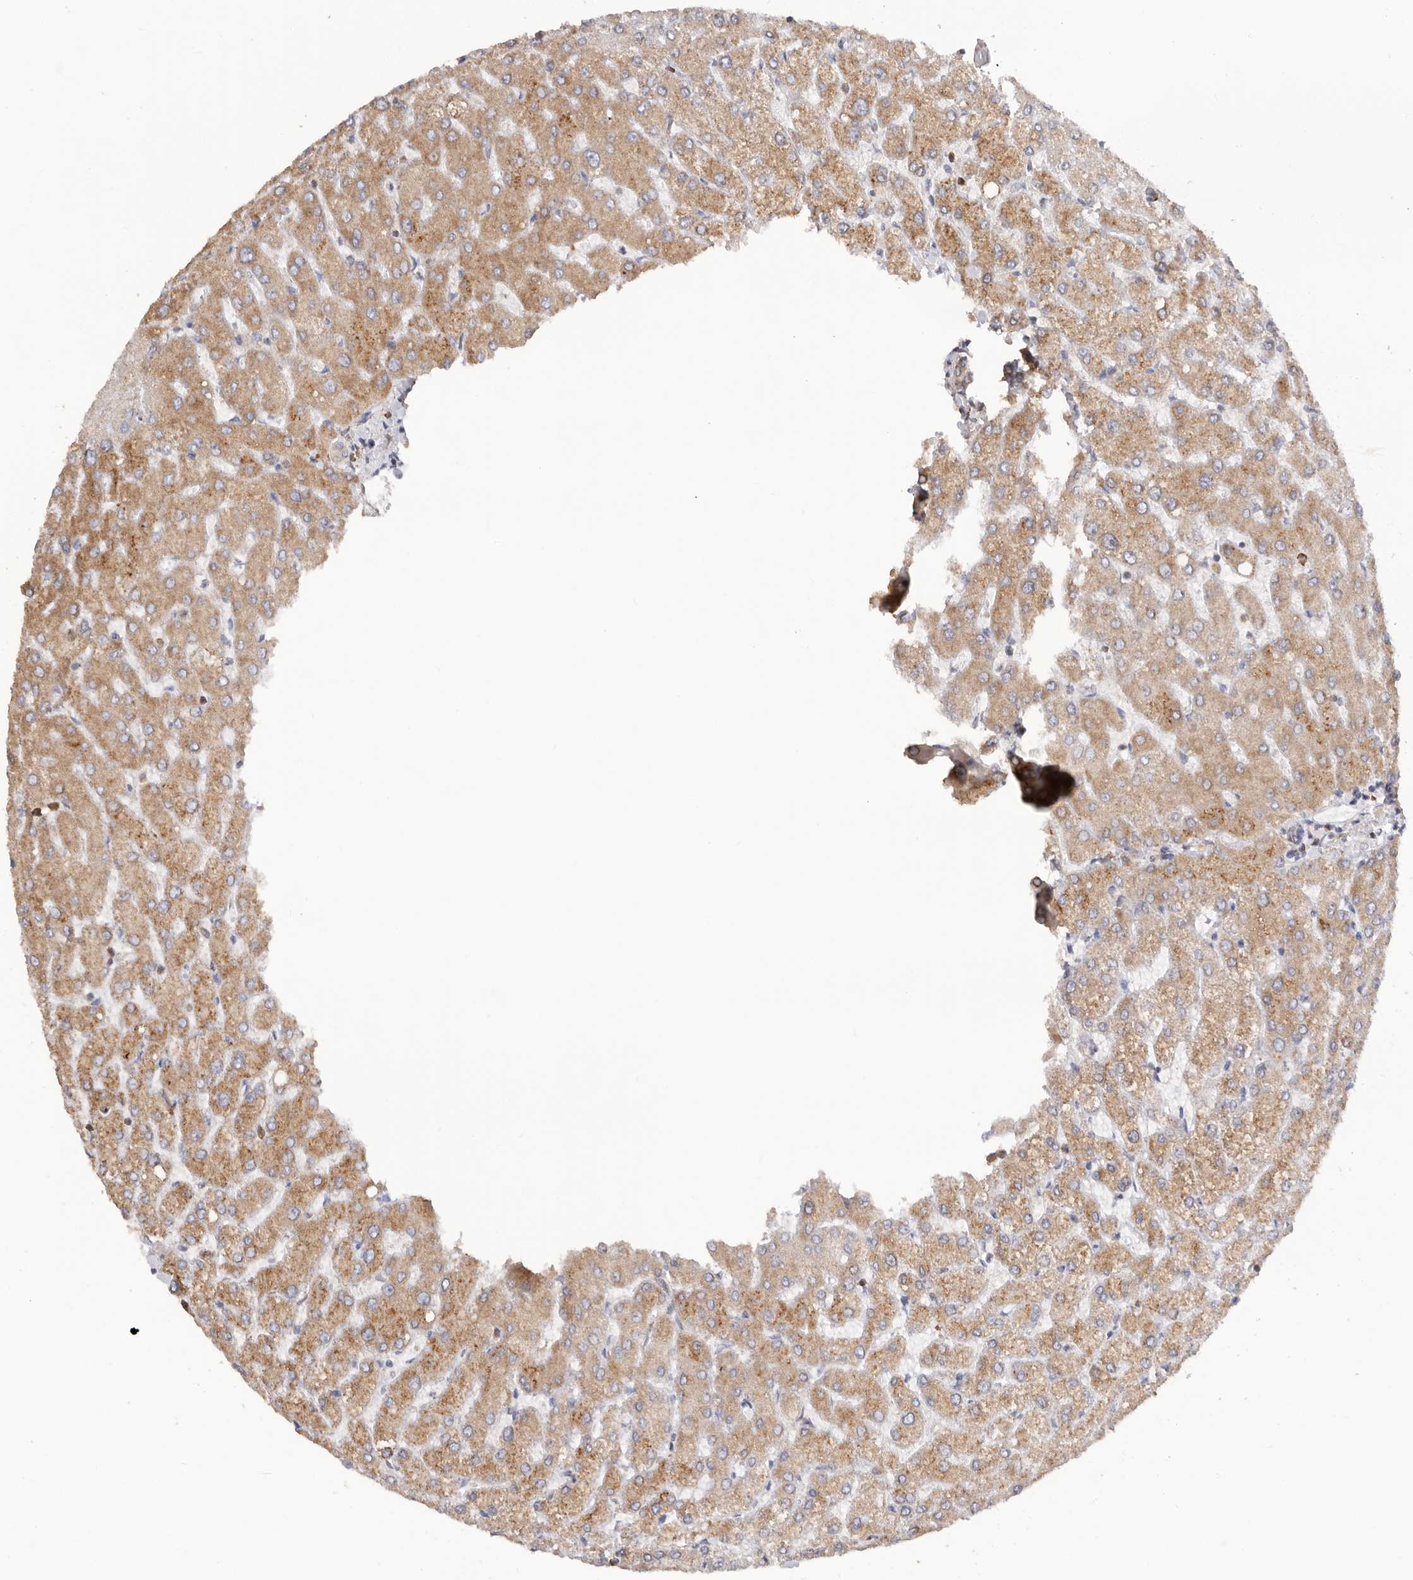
{"staining": {"intensity": "weak", "quantity": "25%-75%", "location": "cytoplasmic/membranous"}, "tissue": "liver", "cell_type": "Cholangiocytes", "image_type": "normal", "snomed": [{"axis": "morphology", "description": "Normal tissue, NOS"}, {"axis": "topography", "description": "Liver"}], "caption": "High-magnification brightfield microscopy of unremarkable liver stained with DAB (brown) and counterstained with hematoxylin (blue). cholangiocytes exhibit weak cytoplasmic/membranous expression is appreciated in approximately25%-75% of cells. The staining was performed using DAB (3,3'-diaminobenzidine) to visualize the protein expression in brown, while the nuclei were stained in blue with hematoxylin (Magnification: 20x).", "gene": "SERBP1", "patient": {"sex": "female", "age": 54}}